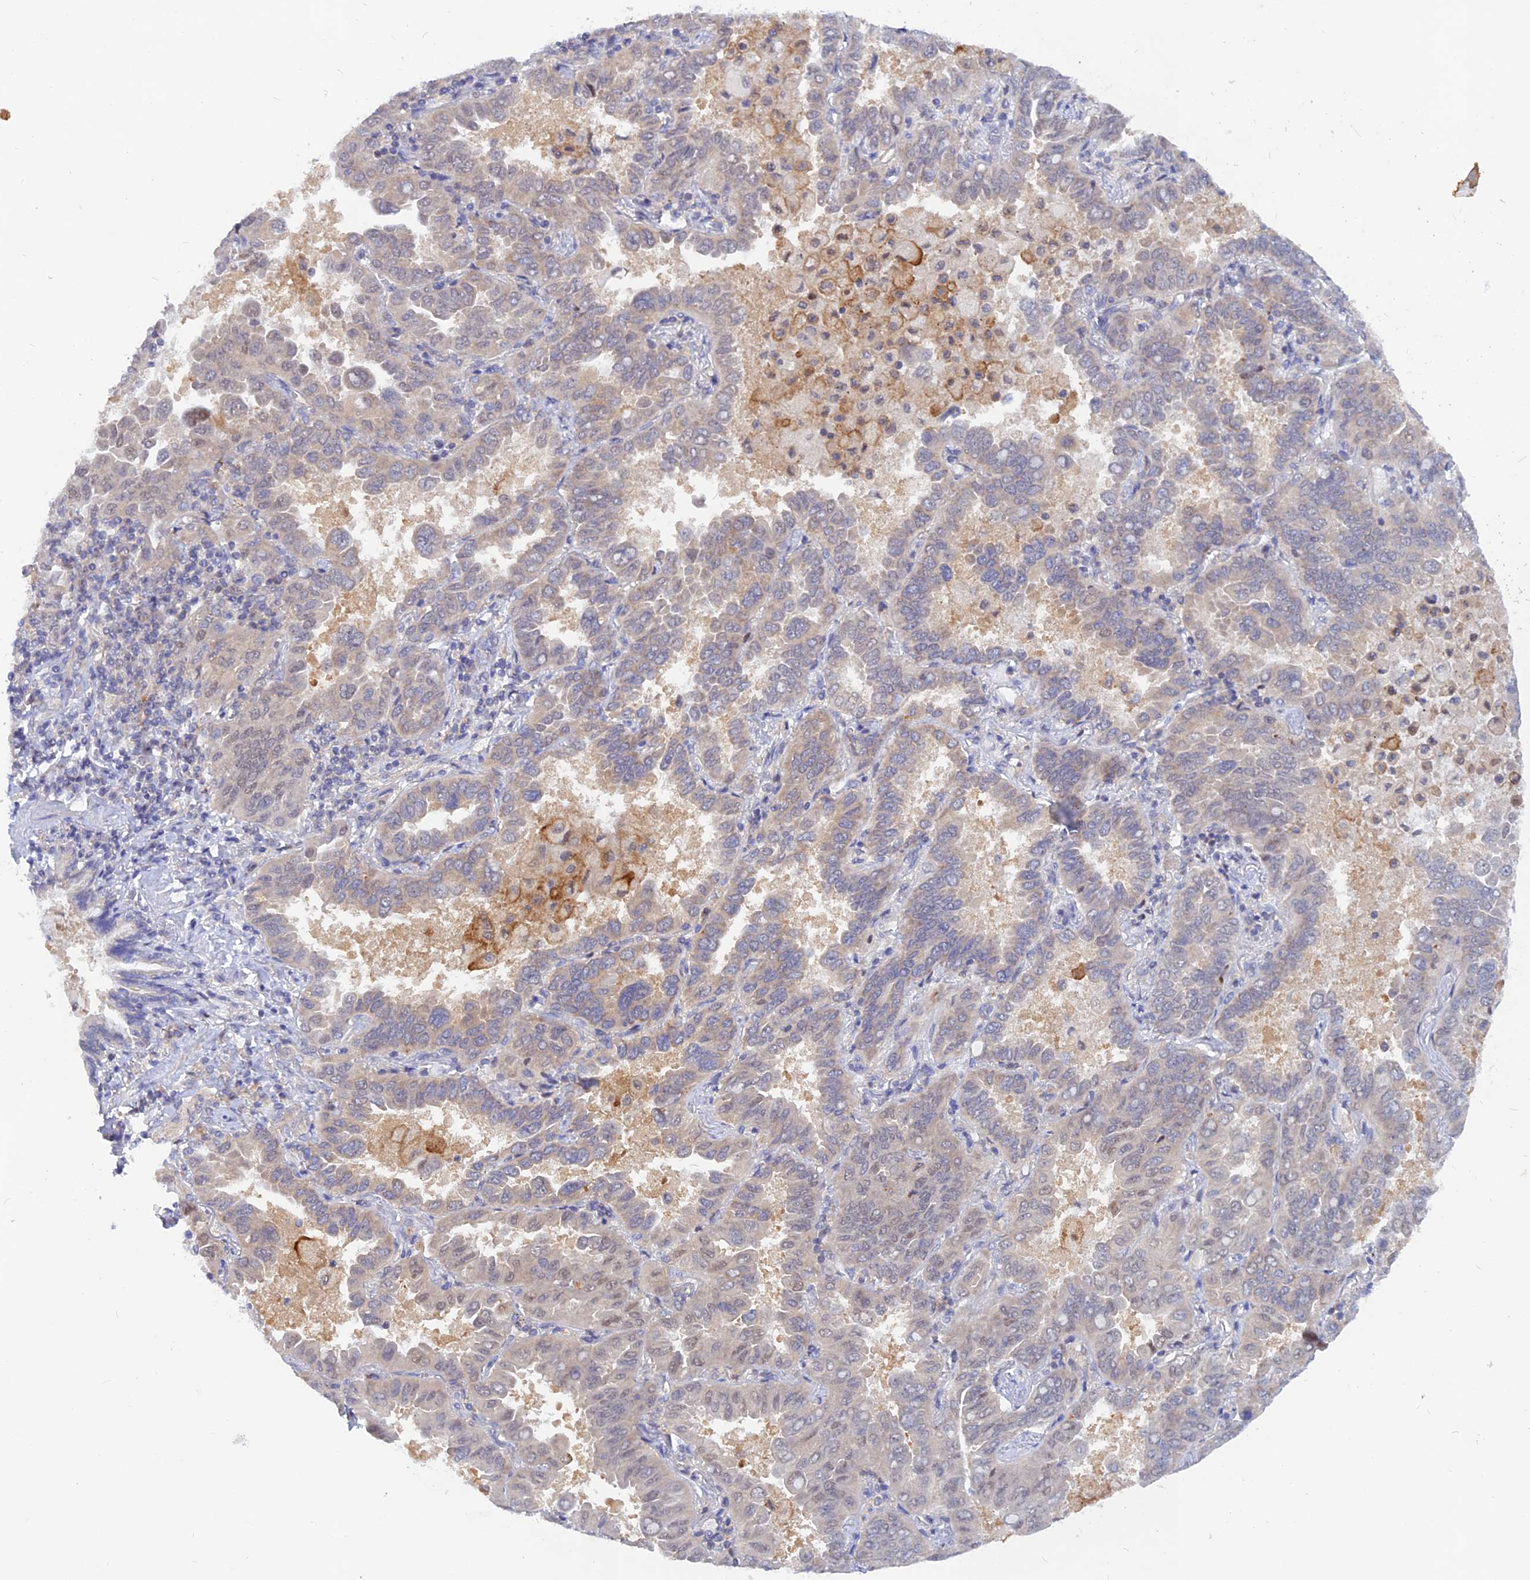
{"staining": {"intensity": "weak", "quantity": "<25%", "location": "nuclear"}, "tissue": "lung cancer", "cell_type": "Tumor cells", "image_type": "cancer", "snomed": [{"axis": "morphology", "description": "Adenocarcinoma, NOS"}, {"axis": "topography", "description": "Lung"}], "caption": "DAB (3,3'-diaminobenzidine) immunohistochemical staining of lung adenocarcinoma exhibits no significant positivity in tumor cells.", "gene": "DNAJC16", "patient": {"sex": "male", "age": 64}}